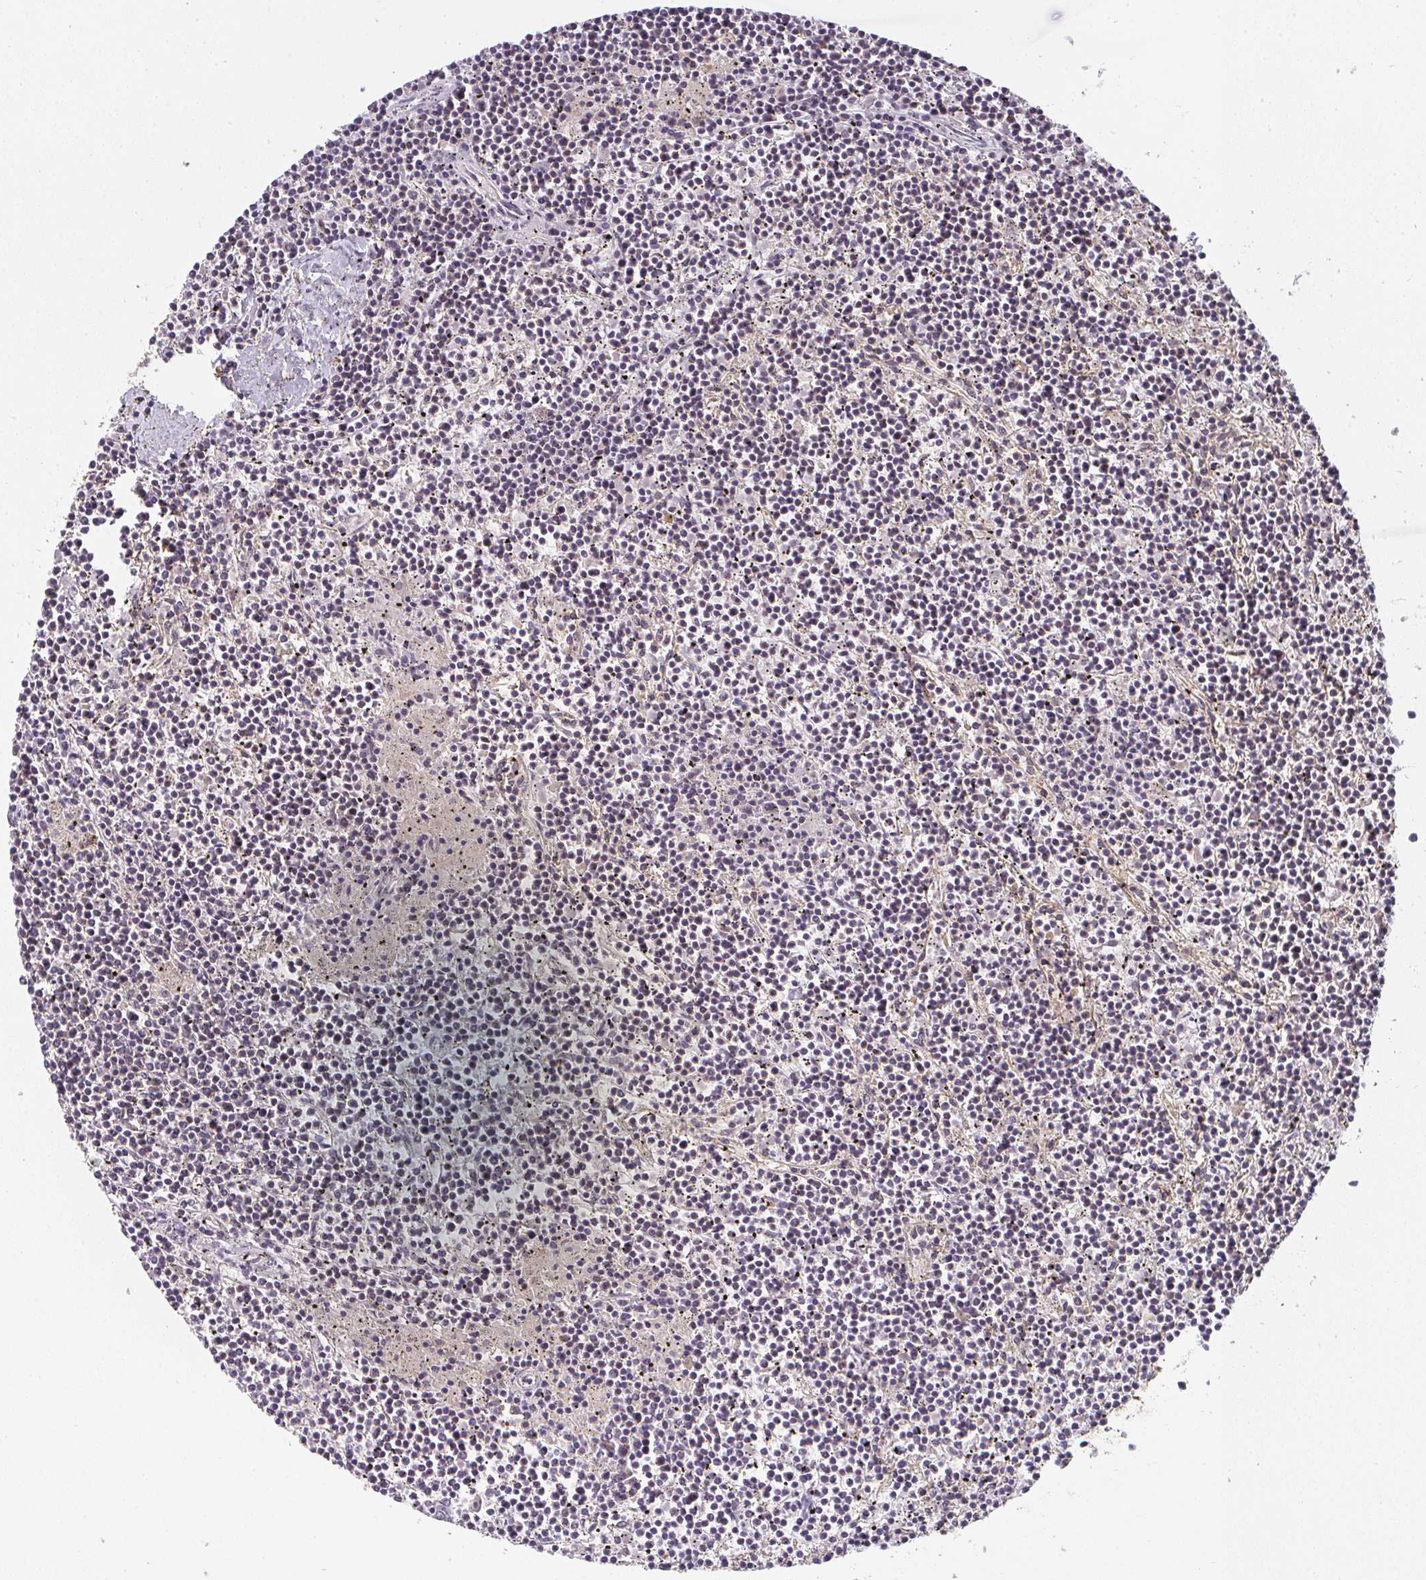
{"staining": {"intensity": "negative", "quantity": "none", "location": "none"}, "tissue": "lymphoma", "cell_type": "Tumor cells", "image_type": "cancer", "snomed": [{"axis": "morphology", "description": "Malignant lymphoma, non-Hodgkin's type, Low grade"}, {"axis": "topography", "description": "Spleen"}], "caption": "The immunohistochemistry micrograph has no significant staining in tumor cells of lymphoma tissue.", "gene": "SLC35B3", "patient": {"sex": "female", "age": 19}}